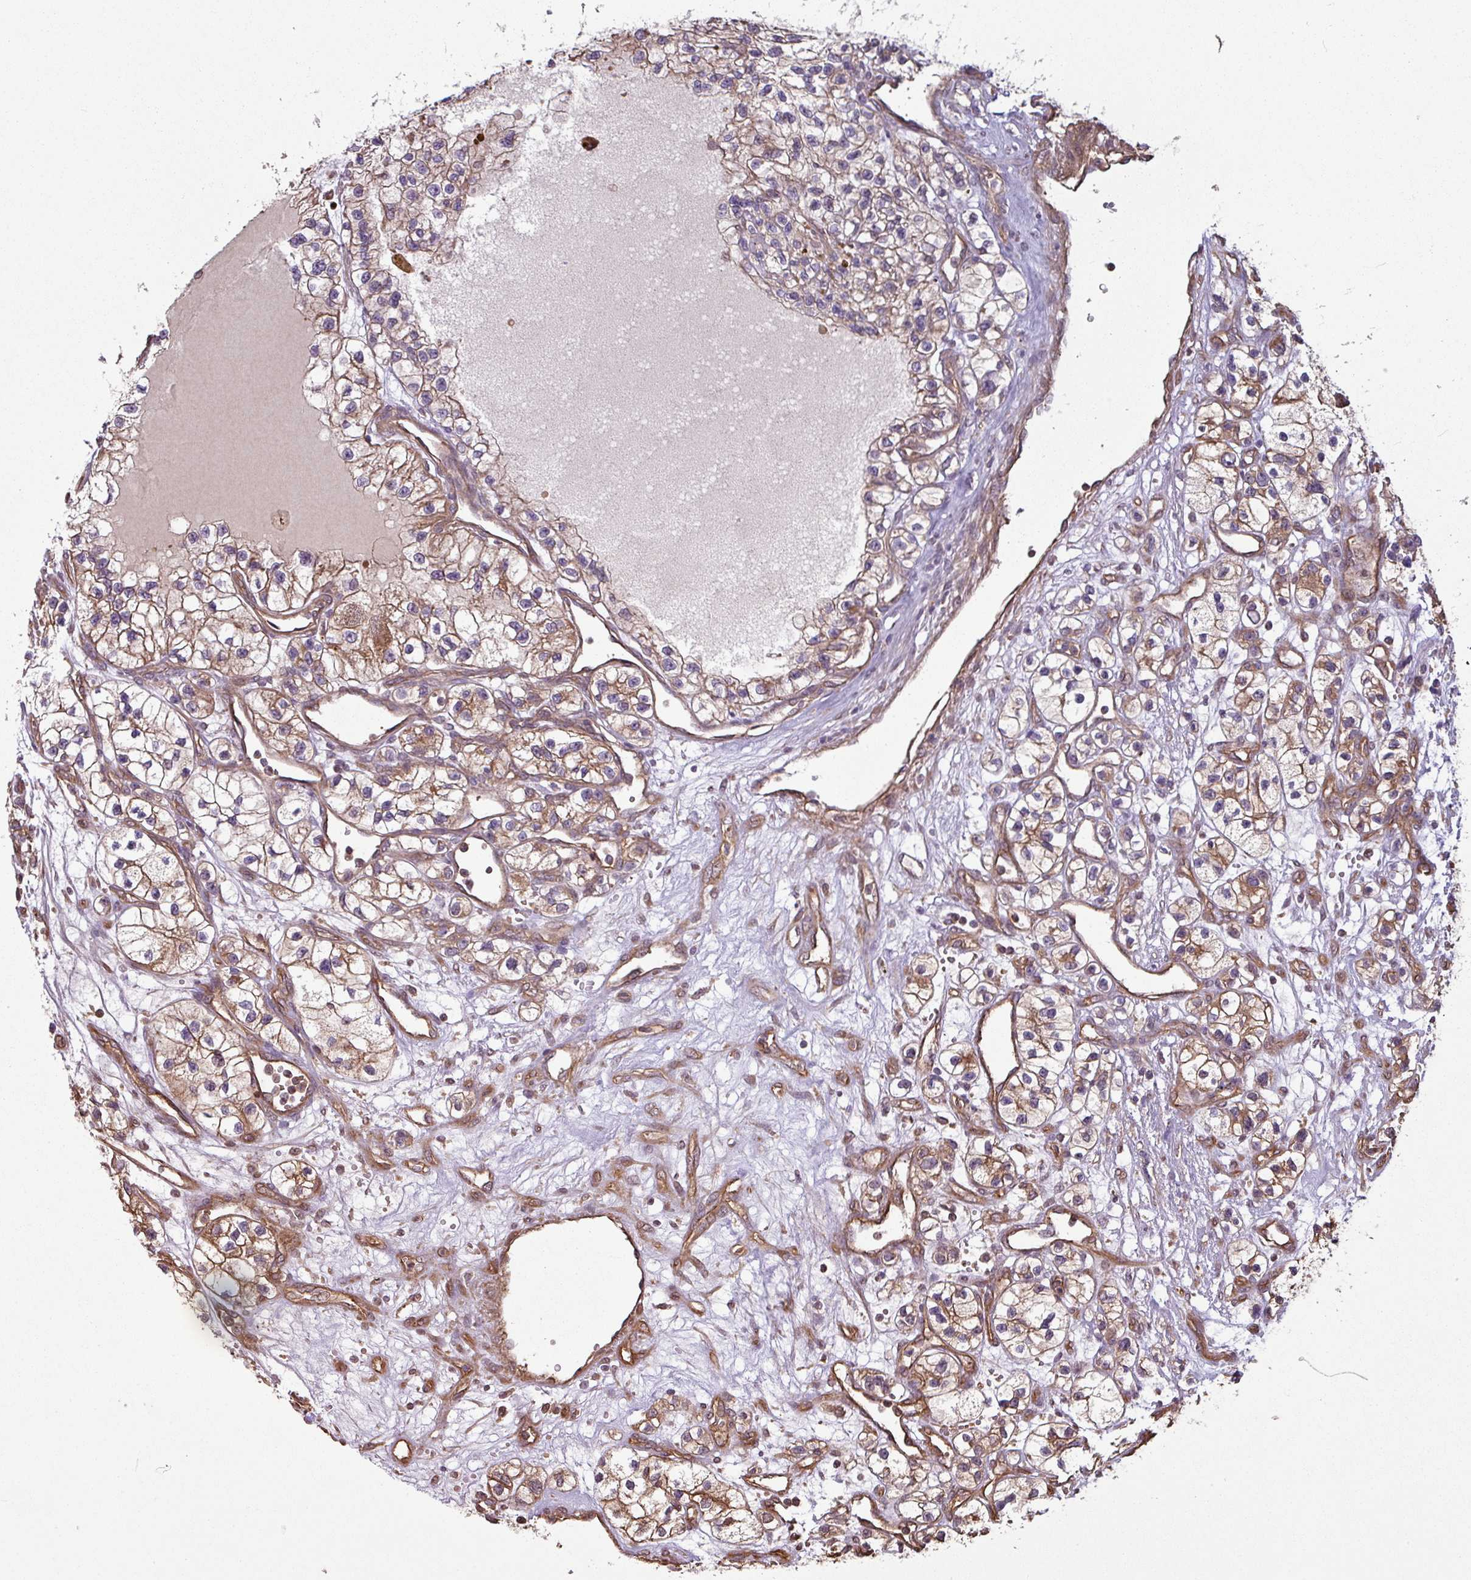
{"staining": {"intensity": "moderate", "quantity": ">75%", "location": "cytoplasmic/membranous"}, "tissue": "renal cancer", "cell_type": "Tumor cells", "image_type": "cancer", "snomed": [{"axis": "morphology", "description": "Adenocarcinoma, NOS"}, {"axis": "topography", "description": "Kidney"}], "caption": "Adenocarcinoma (renal) was stained to show a protein in brown. There is medium levels of moderate cytoplasmic/membranous expression in approximately >75% of tumor cells. (Stains: DAB (3,3'-diaminobenzidine) in brown, nuclei in blue, Microscopy: brightfield microscopy at high magnification).", "gene": "NHSL2", "patient": {"sex": "female", "age": 57}}